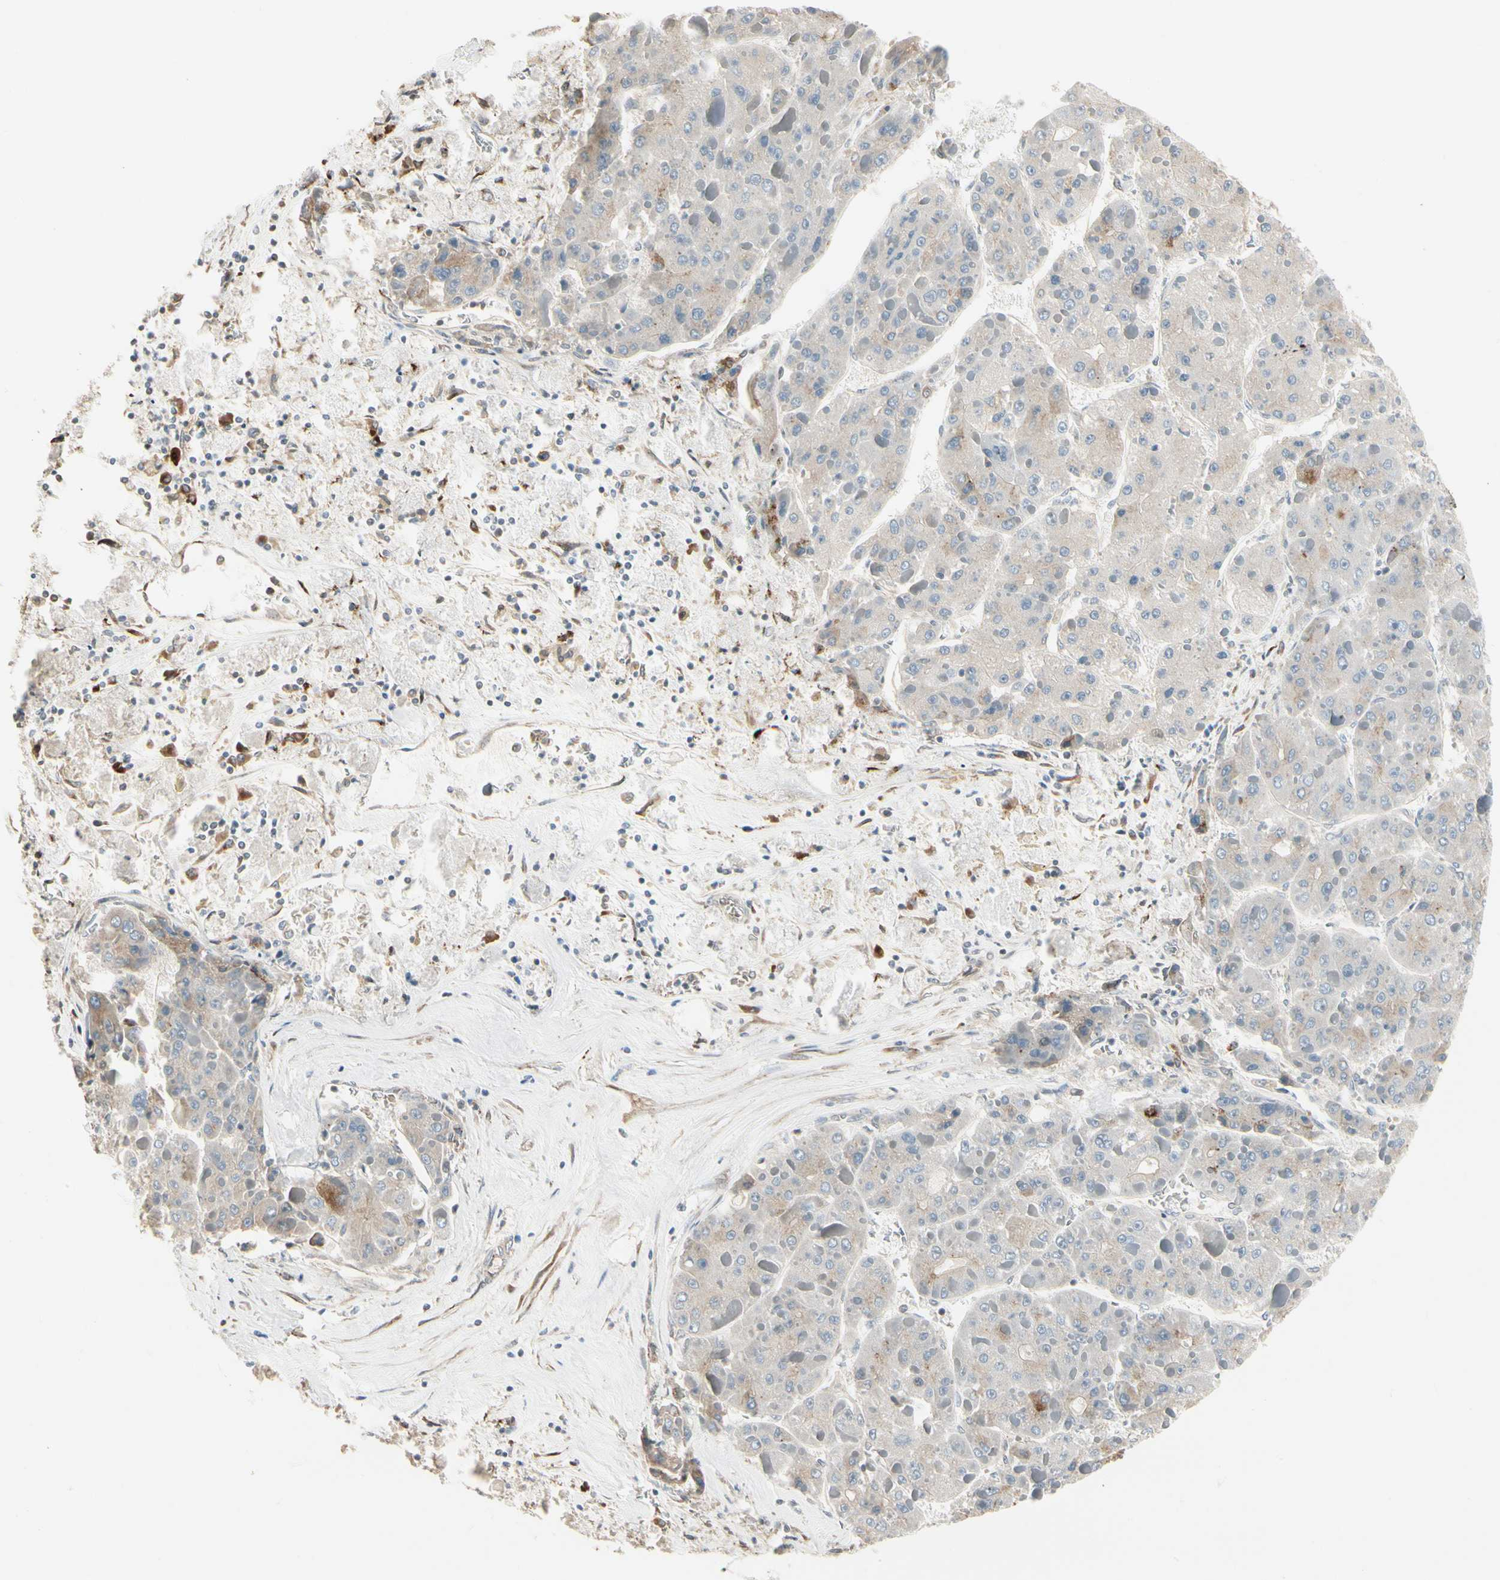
{"staining": {"intensity": "weak", "quantity": ">75%", "location": "cytoplasmic/membranous"}, "tissue": "liver cancer", "cell_type": "Tumor cells", "image_type": "cancer", "snomed": [{"axis": "morphology", "description": "Carcinoma, Hepatocellular, NOS"}, {"axis": "topography", "description": "Liver"}], "caption": "Immunohistochemical staining of liver cancer (hepatocellular carcinoma) exhibits low levels of weak cytoplasmic/membranous expression in about >75% of tumor cells. The protein is shown in brown color, while the nuclei are stained blue.", "gene": "NUCB2", "patient": {"sex": "female", "age": 73}}